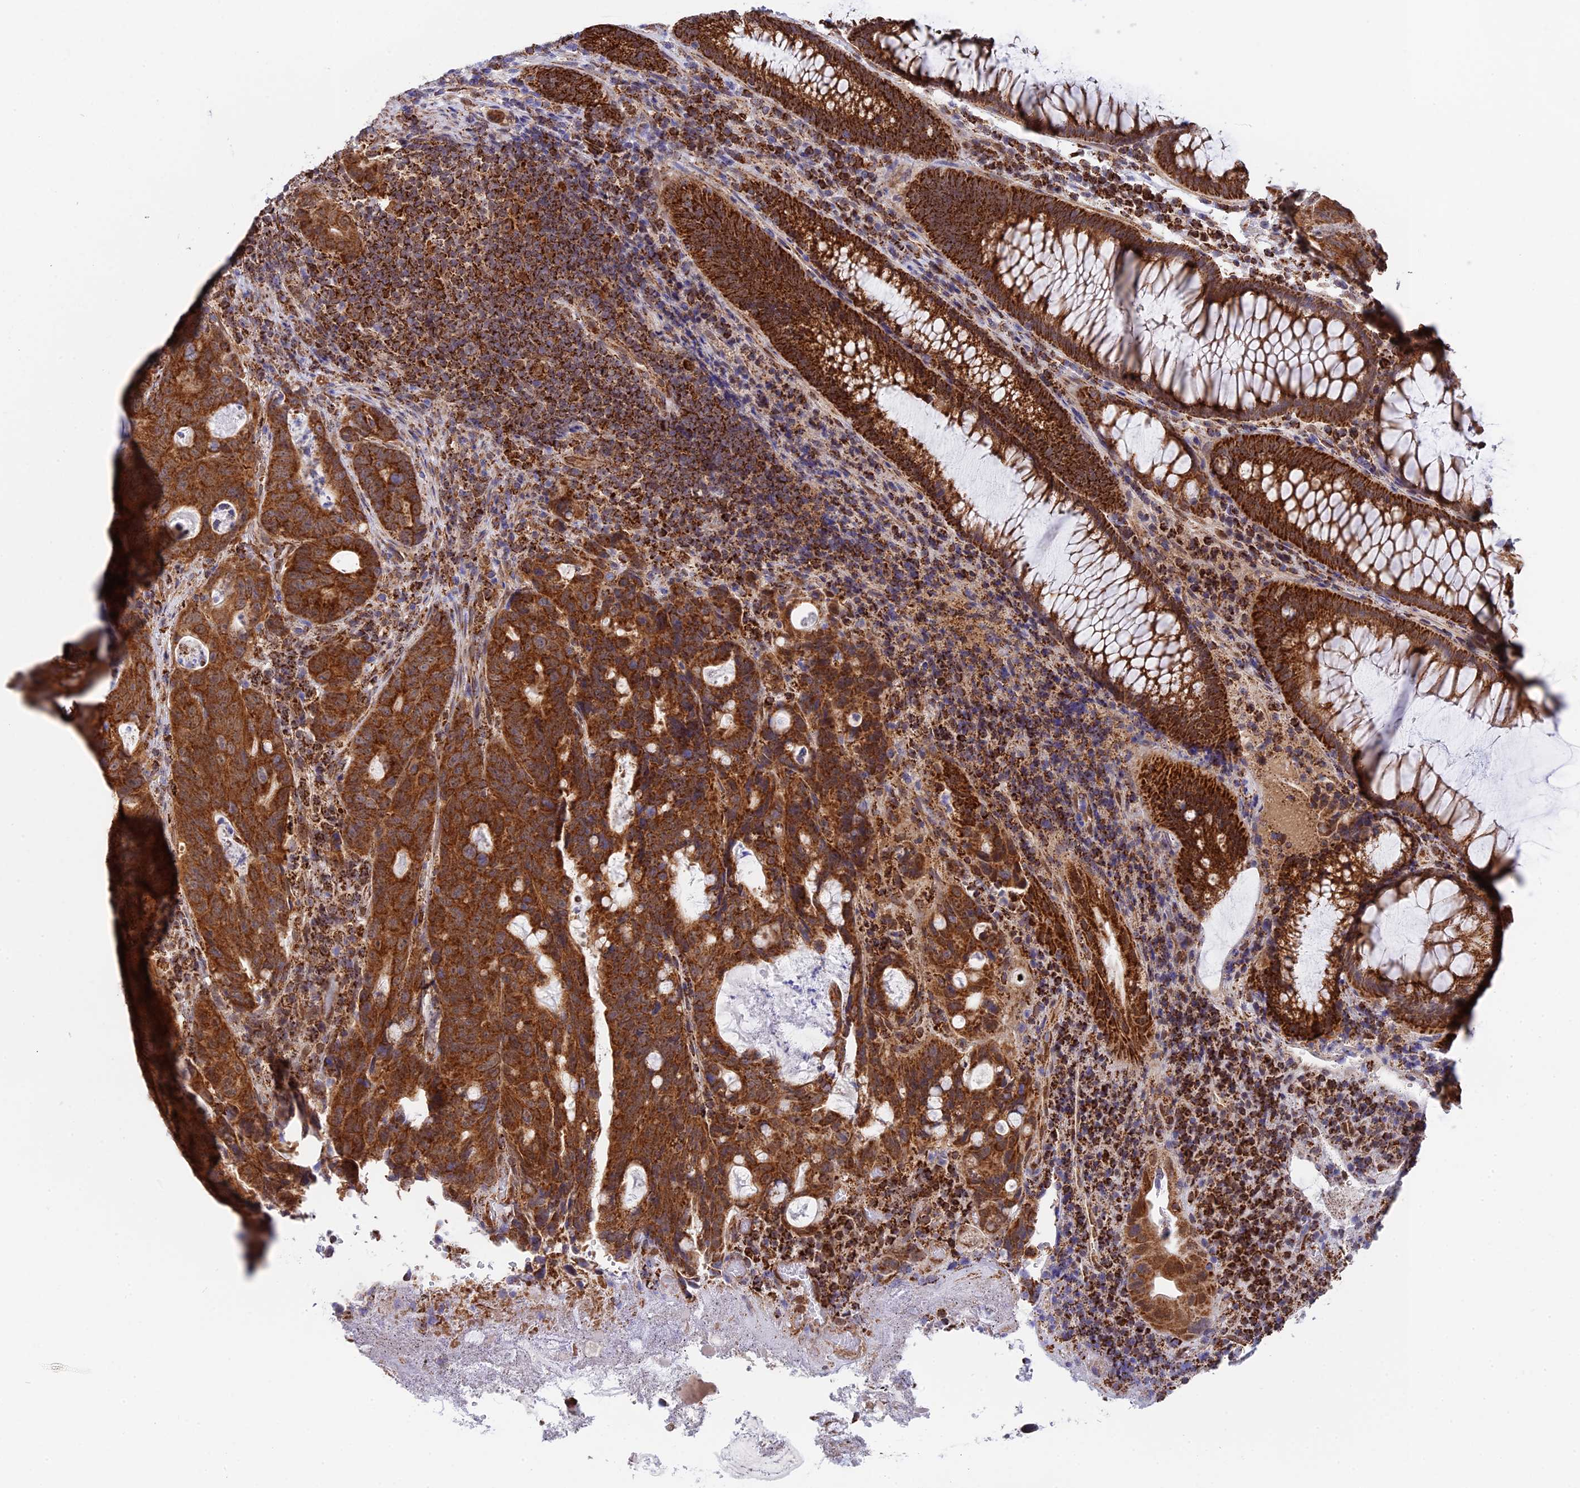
{"staining": {"intensity": "strong", "quantity": ">75%", "location": "cytoplasmic/membranous"}, "tissue": "colorectal cancer", "cell_type": "Tumor cells", "image_type": "cancer", "snomed": [{"axis": "morphology", "description": "Adenocarcinoma, NOS"}, {"axis": "topography", "description": "Colon"}], "caption": "Immunohistochemical staining of colorectal cancer shows strong cytoplasmic/membranous protein positivity in about >75% of tumor cells.", "gene": "CDC16", "patient": {"sex": "female", "age": 82}}